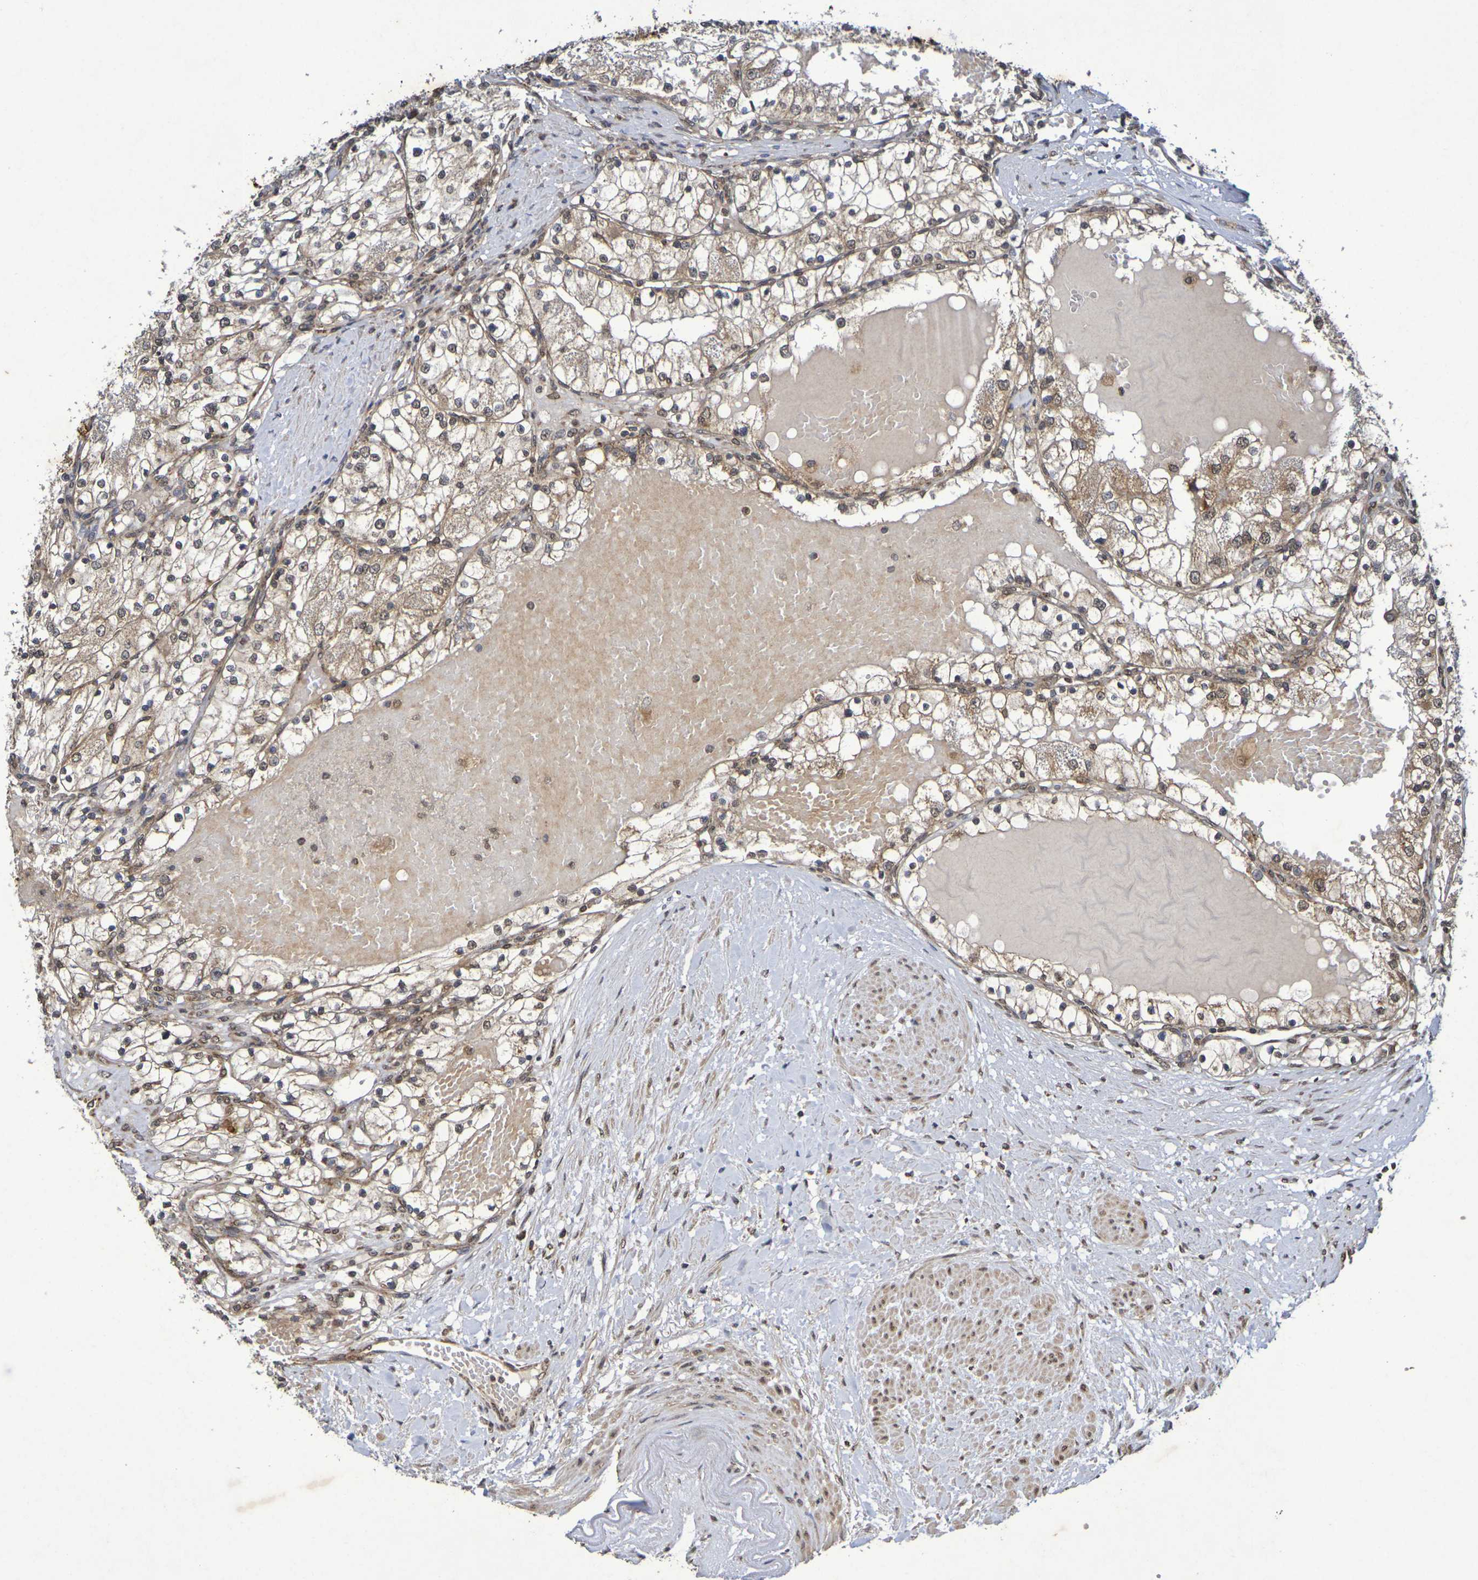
{"staining": {"intensity": "moderate", "quantity": ">75%", "location": "cytoplasmic/membranous,nuclear"}, "tissue": "renal cancer", "cell_type": "Tumor cells", "image_type": "cancer", "snomed": [{"axis": "morphology", "description": "Adenocarcinoma, NOS"}, {"axis": "topography", "description": "Kidney"}], "caption": "Protein staining displays moderate cytoplasmic/membranous and nuclear staining in approximately >75% of tumor cells in renal adenocarcinoma.", "gene": "GUCY1A2", "patient": {"sex": "male", "age": 68}}